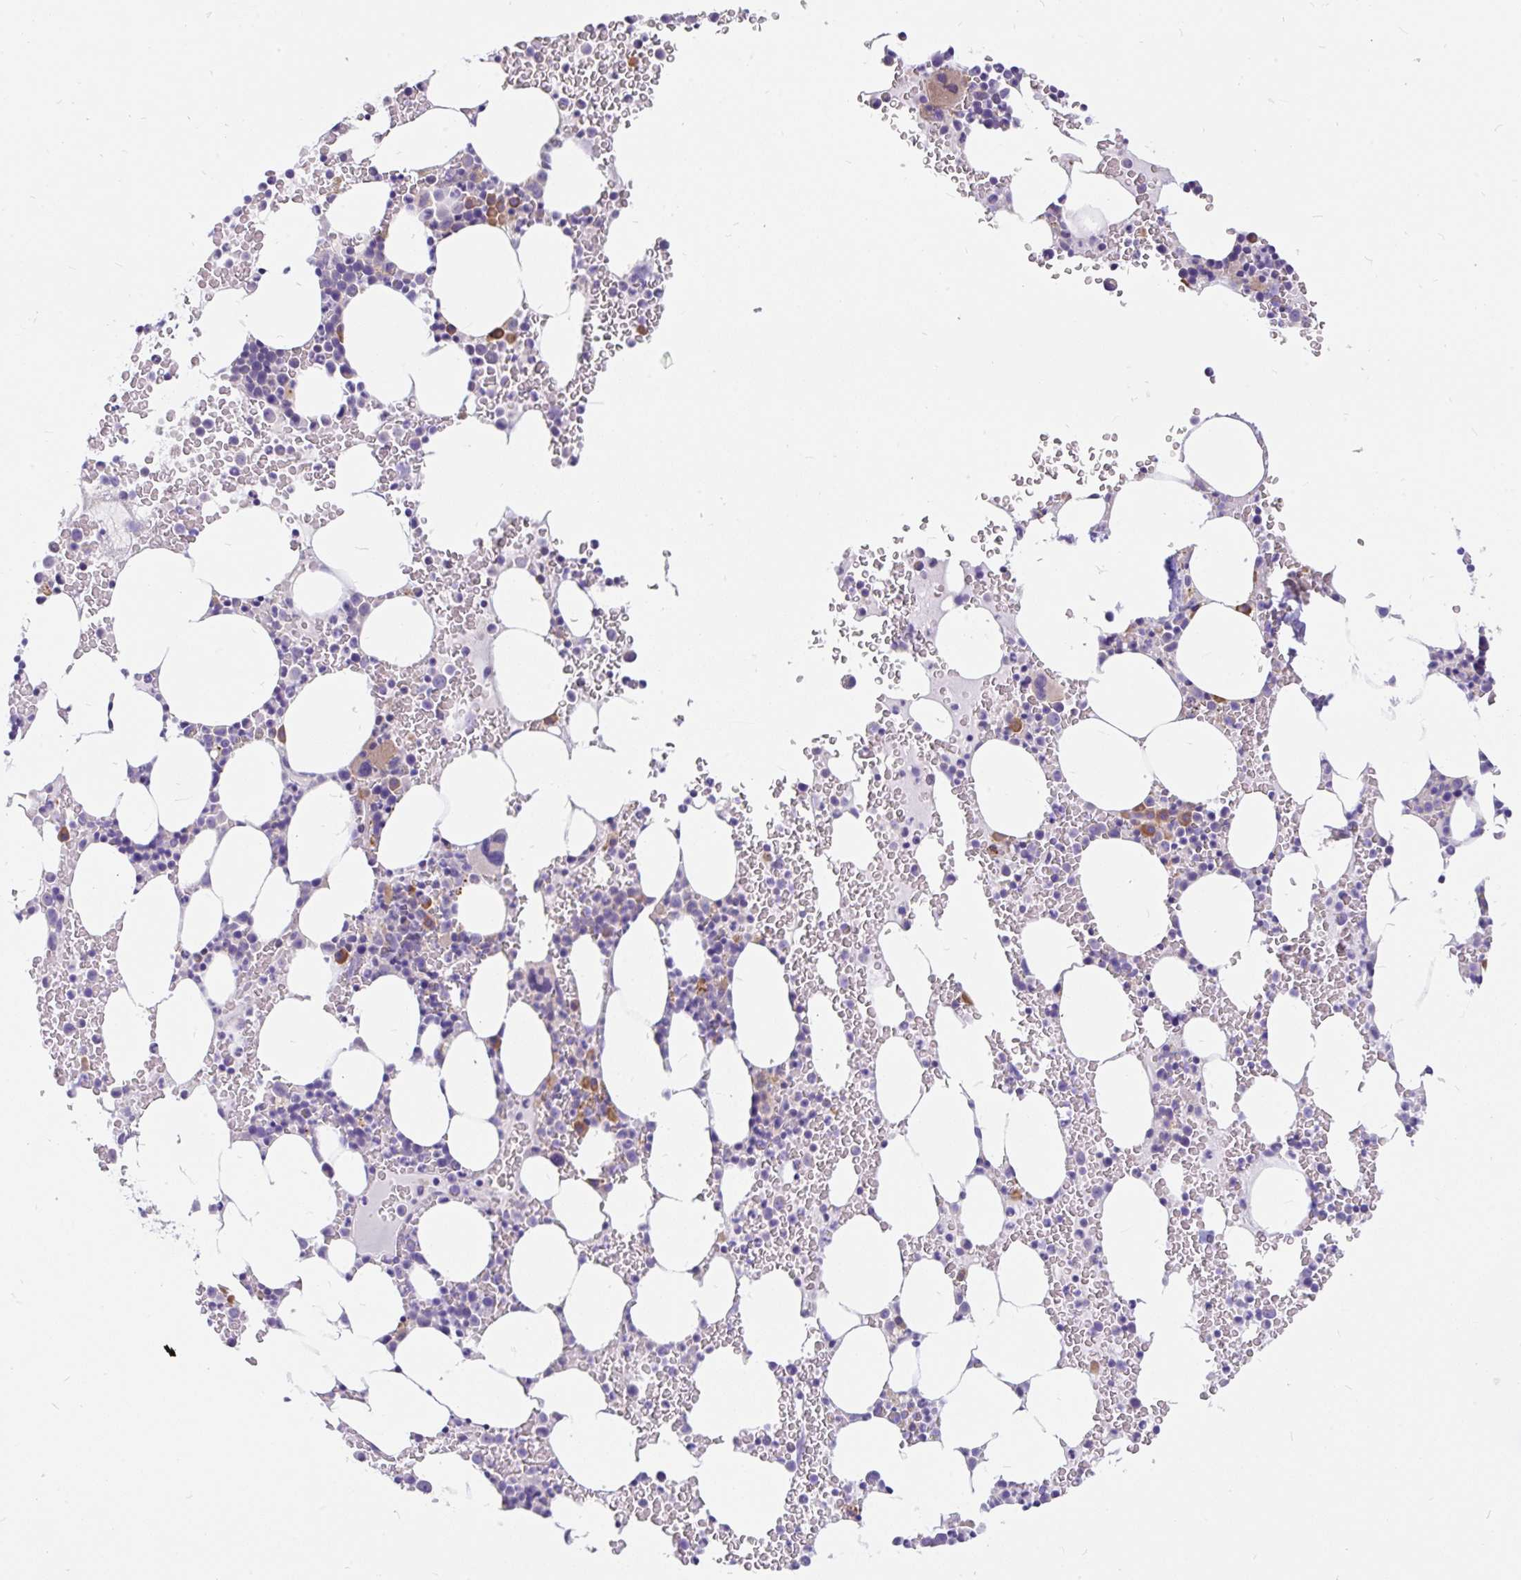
{"staining": {"intensity": "moderate", "quantity": "<25%", "location": "cytoplasmic/membranous"}, "tissue": "bone marrow", "cell_type": "Hematopoietic cells", "image_type": "normal", "snomed": [{"axis": "morphology", "description": "Normal tissue, NOS"}, {"axis": "topography", "description": "Bone marrow"}], "caption": "A brown stain labels moderate cytoplasmic/membranous staining of a protein in hematopoietic cells of benign human bone marrow. Nuclei are stained in blue.", "gene": "LRRC26", "patient": {"sex": "female", "age": 62}}